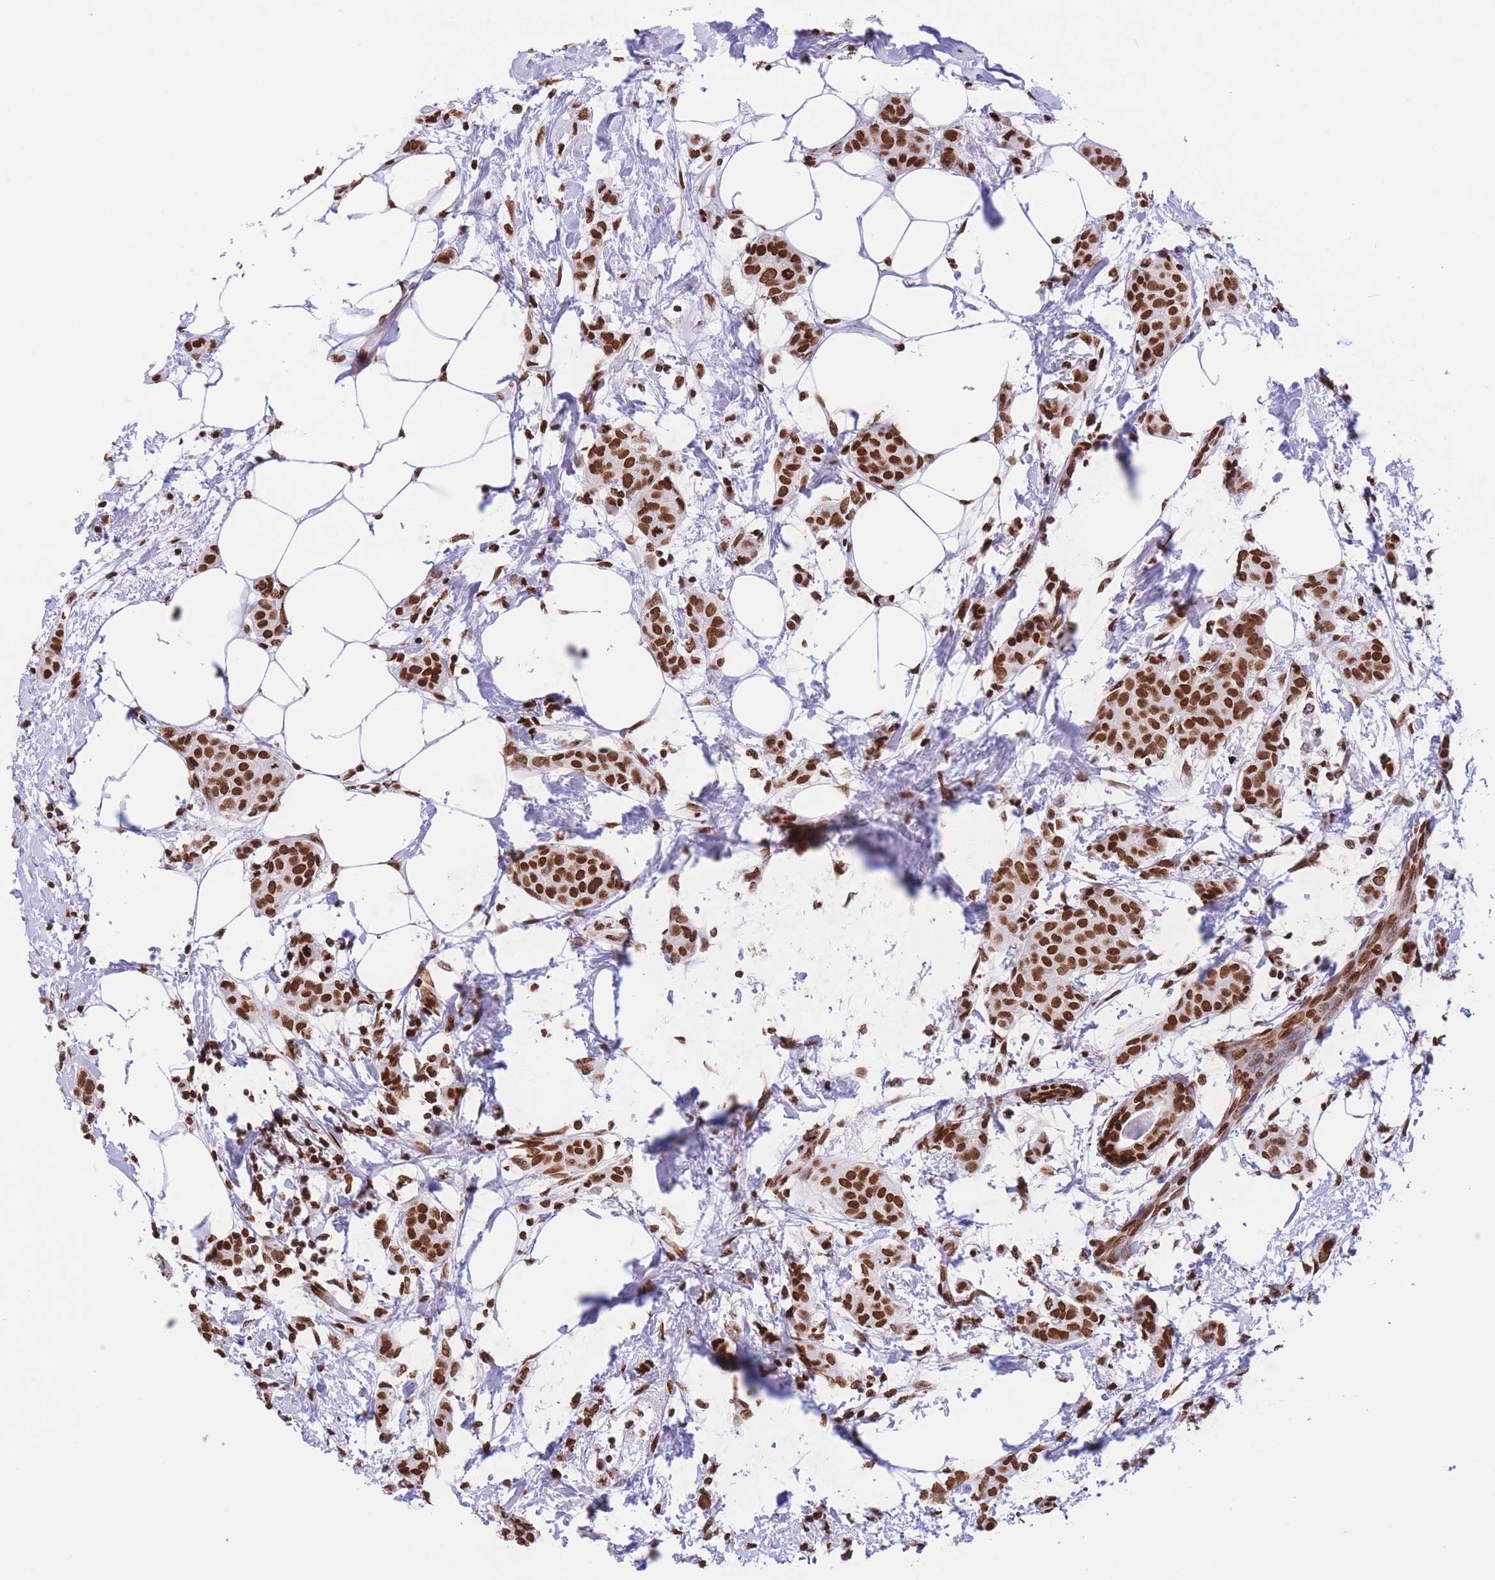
{"staining": {"intensity": "strong", "quantity": ">75%", "location": "nuclear"}, "tissue": "breast cancer", "cell_type": "Tumor cells", "image_type": "cancer", "snomed": [{"axis": "morphology", "description": "Duct carcinoma"}, {"axis": "topography", "description": "Breast"}], "caption": "There is high levels of strong nuclear staining in tumor cells of breast cancer (intraductal carcinoma), as demonstrated by immunohistochemical staining (brown color).", "gene": "H2BC11", "patient": {"sex": "female", "age": 72}}